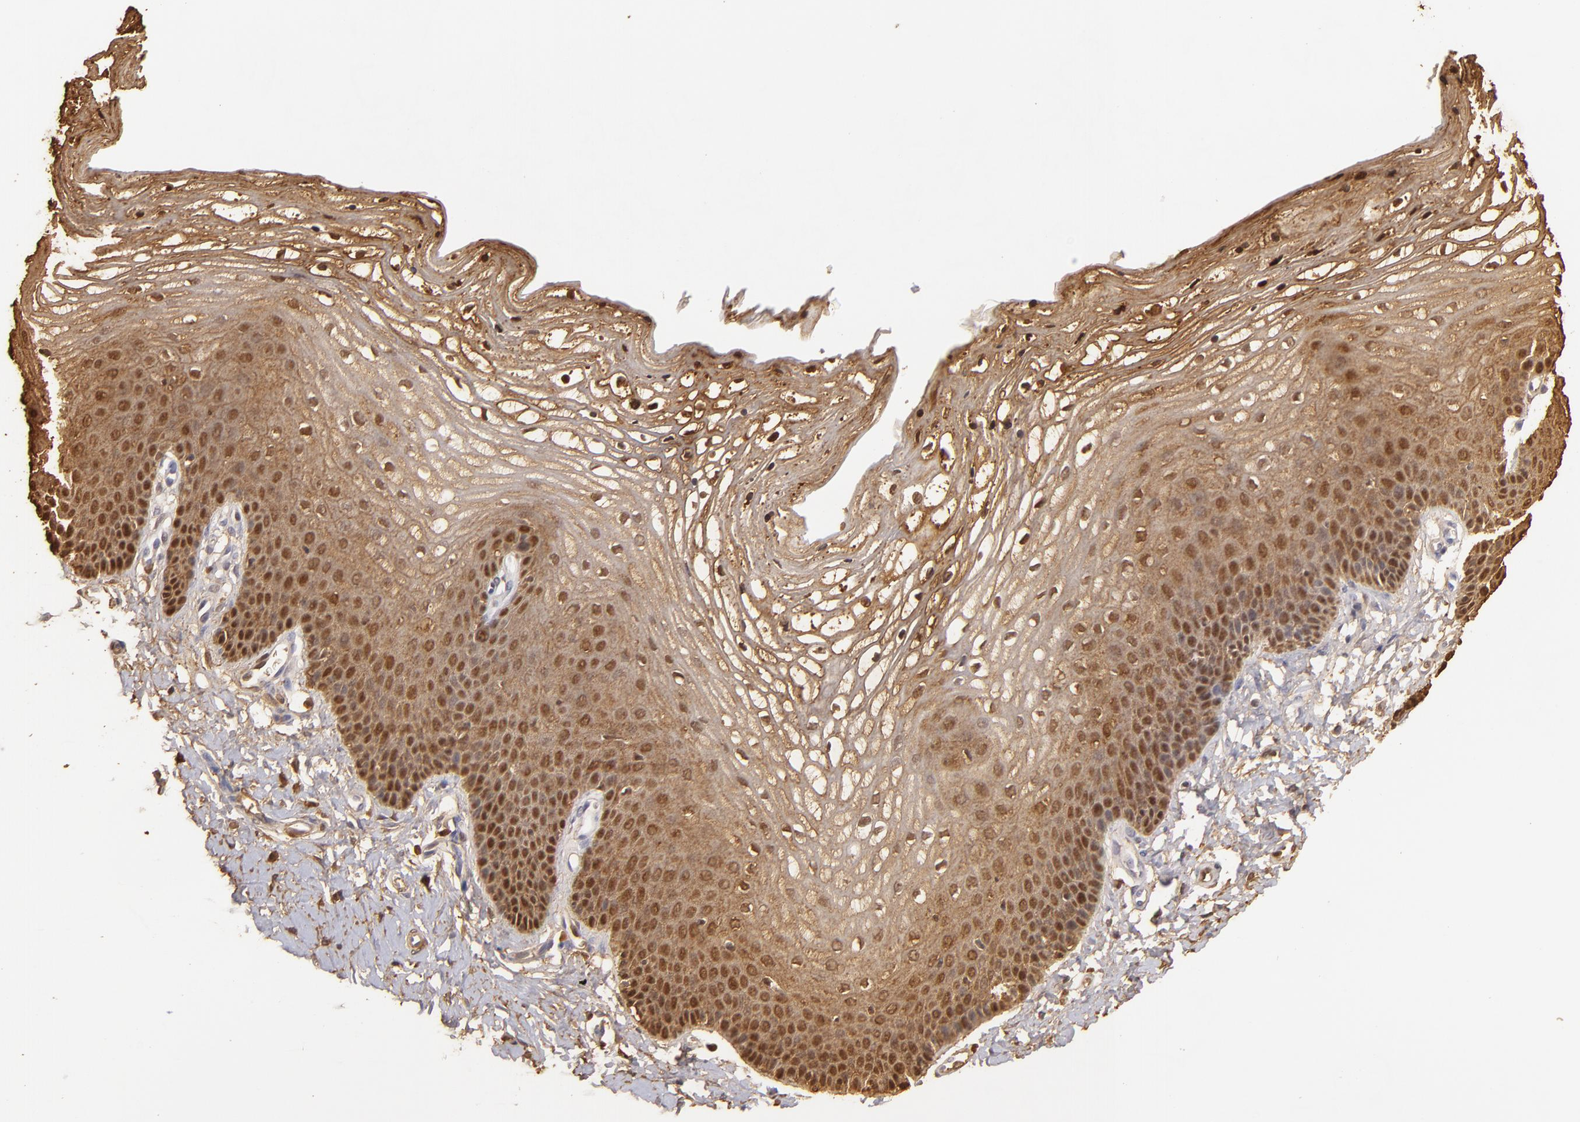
{"staining": {"intensity": "moderate", "quantity": ">75%", "location": "cytoplasmic/membranous,nuclear"}, "tissue": "vagina", "cell_type": "Squamous epithelial cells", "image_type": "normal", "snomed": [{"axis": "morphology", "description": "Normal tissue, NOS"}, {"axis": "topography", "description": "Vagina"}], "caption": "An IHC micrograph of normal tissue is shown. Protein staining in brown highlights moderate cytoplasmic/membranous,nuclear positivity in vagina within squamous epithelial cells.", "gene": "S100A2", "patient": {"sex": "female", "age": 68}}